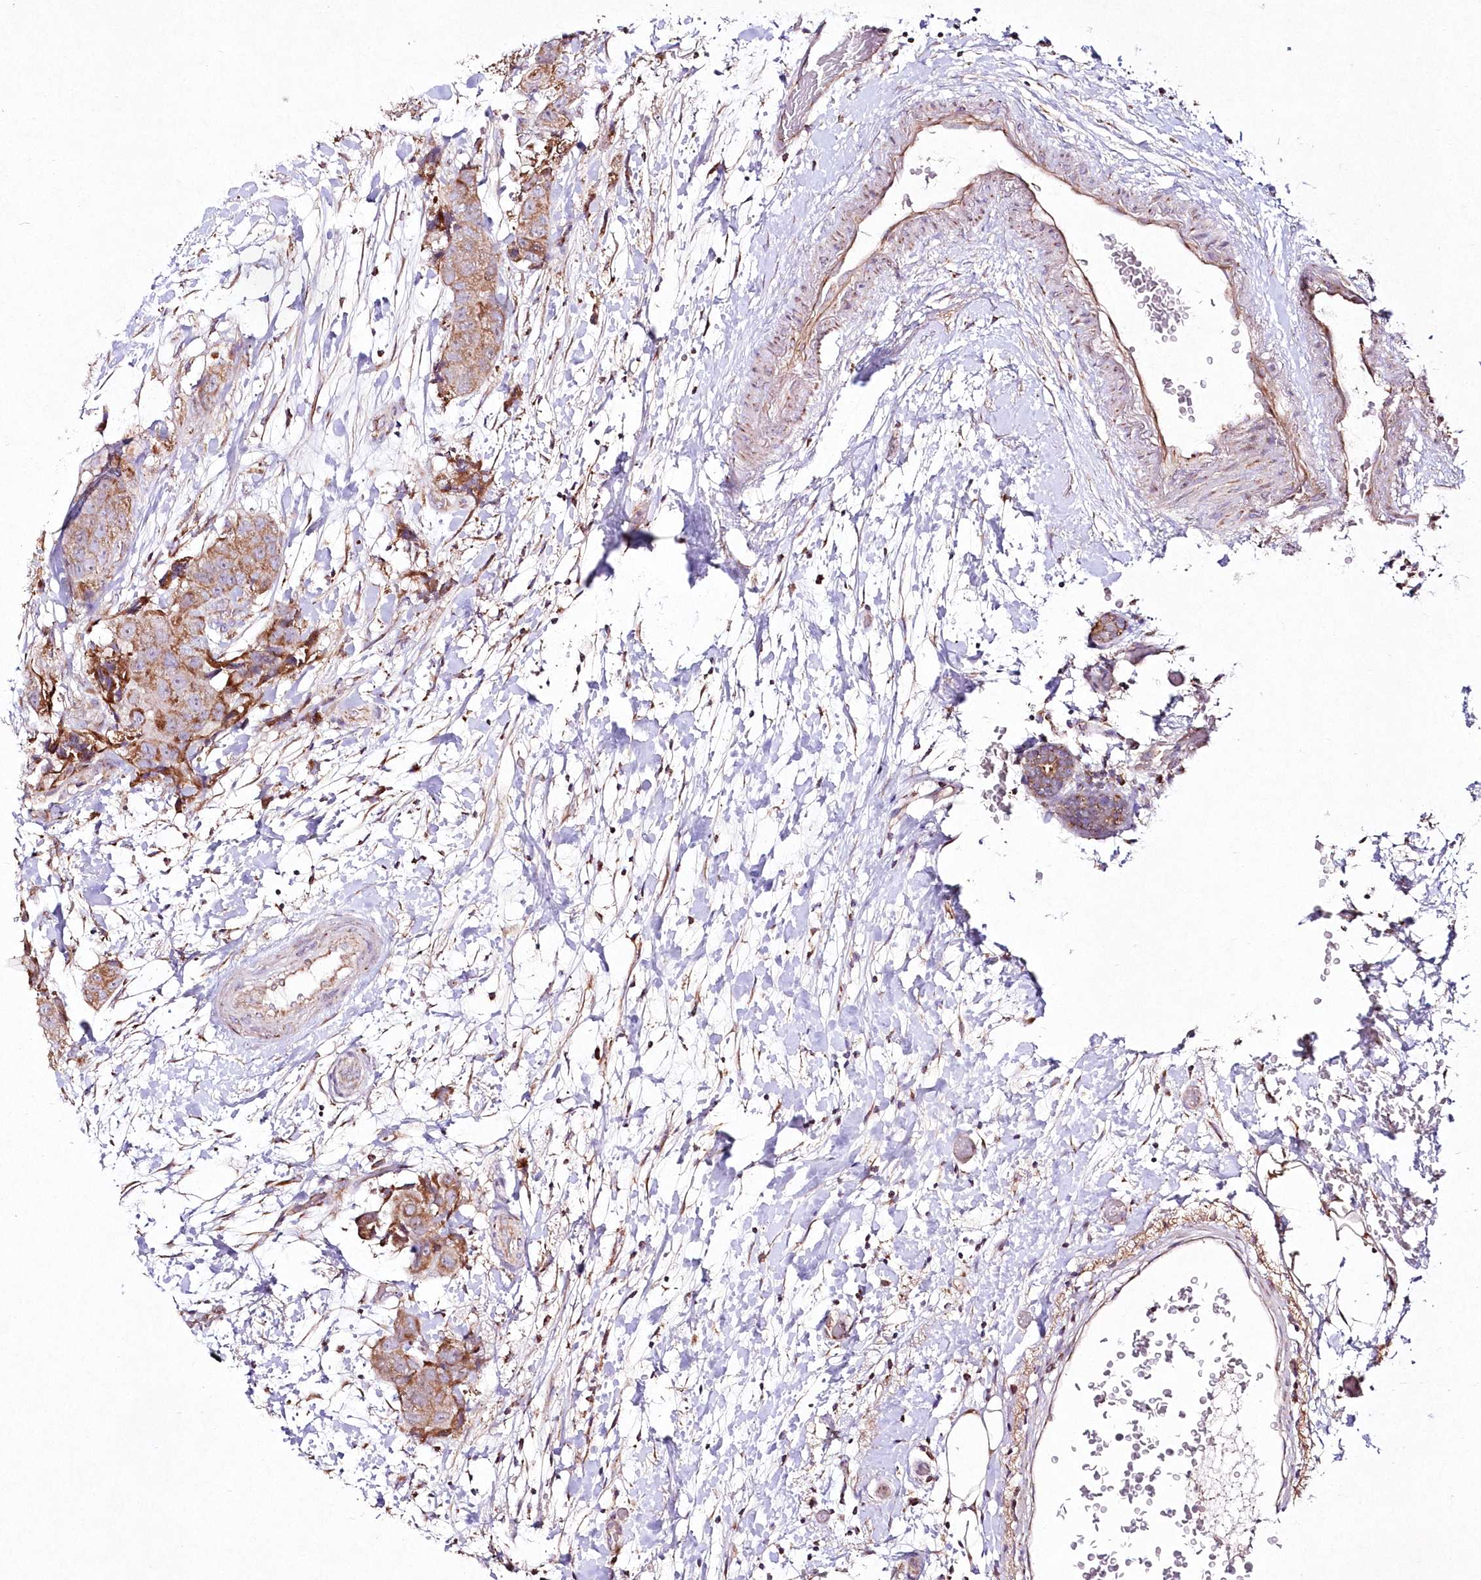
{"staining": {"intensity": "moderate", "quantity": ">75%", "location": "cytoplasmic/membranous"}, "tissue": "breast cancer", "cell_type": "Tumor cells", "image_type": "cancer", "snomed": [{"axis": "morphology", "description": "Duct carcinoma"}, {"axis": "topography", "description": "Breast"}], "caption": "Breast cancer (infiltrating ductal carcinoma) was stained to show a protein in brown. There is medium levels of moderate cytoplasmic/membranous expression in about >75% of tumor cells.", "gene": "DNA2", "patient": {"sex": "female", "age": 62}}